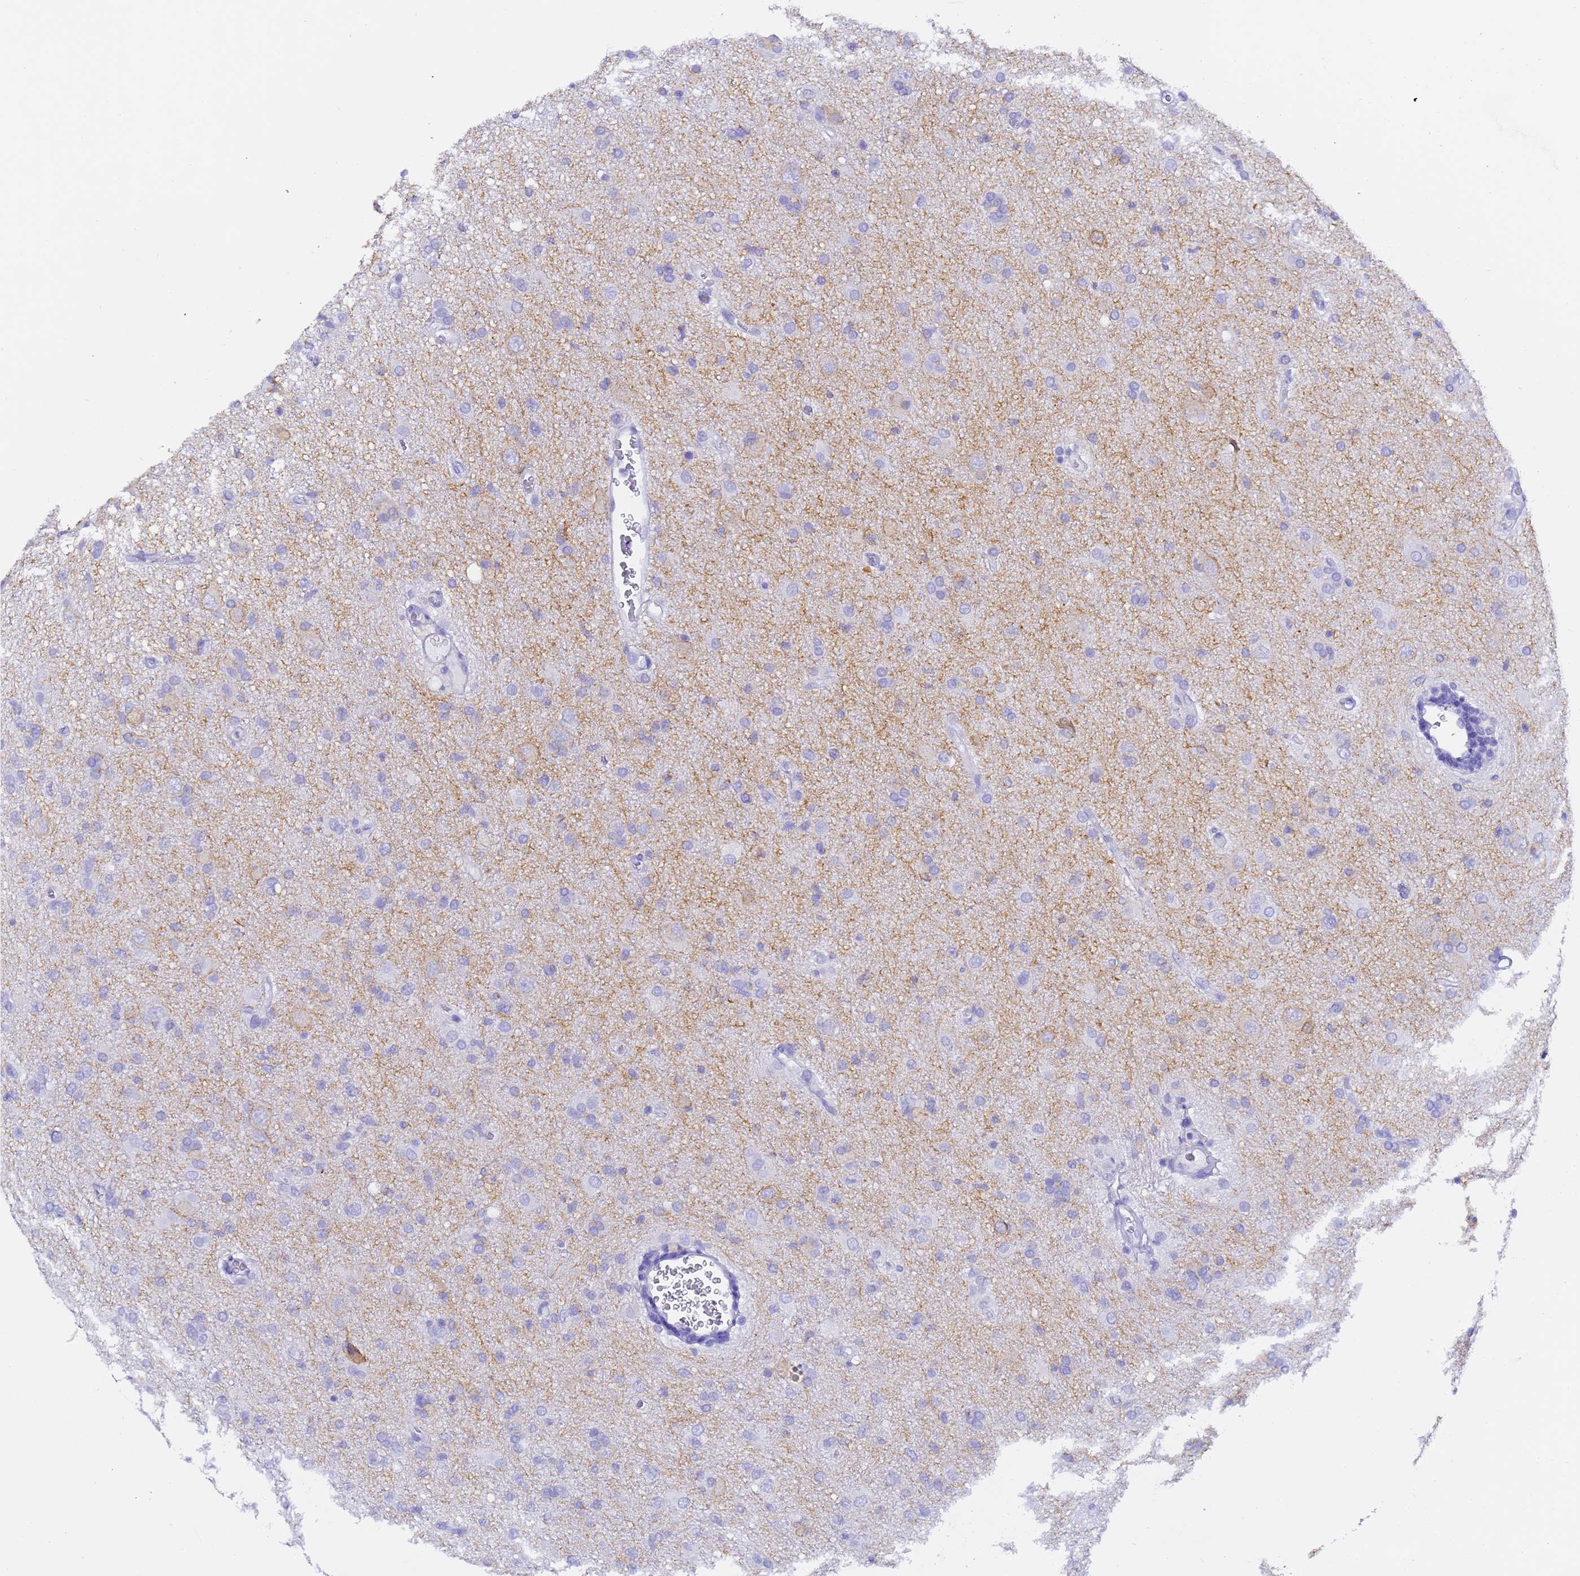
{"staining": {"intensity": "negative", "quantity": "none", "location": "none"}, "tissue": "glioma", "cell_type": "Tumor cells", "image_type": "cancer", "snomed": [{"axis": "morphology", "description": "Glioma, malignant, High grade"}, {"axis": "topography", "description": "Brain"}], "caption": "DAB (3,3'-diaminobenzidine) immunohistochemical staining of human glioma exhibits no significant expression in tumor cells.", "gene": "GABRA1", "patient": {"sex": "female", "age": 57}}